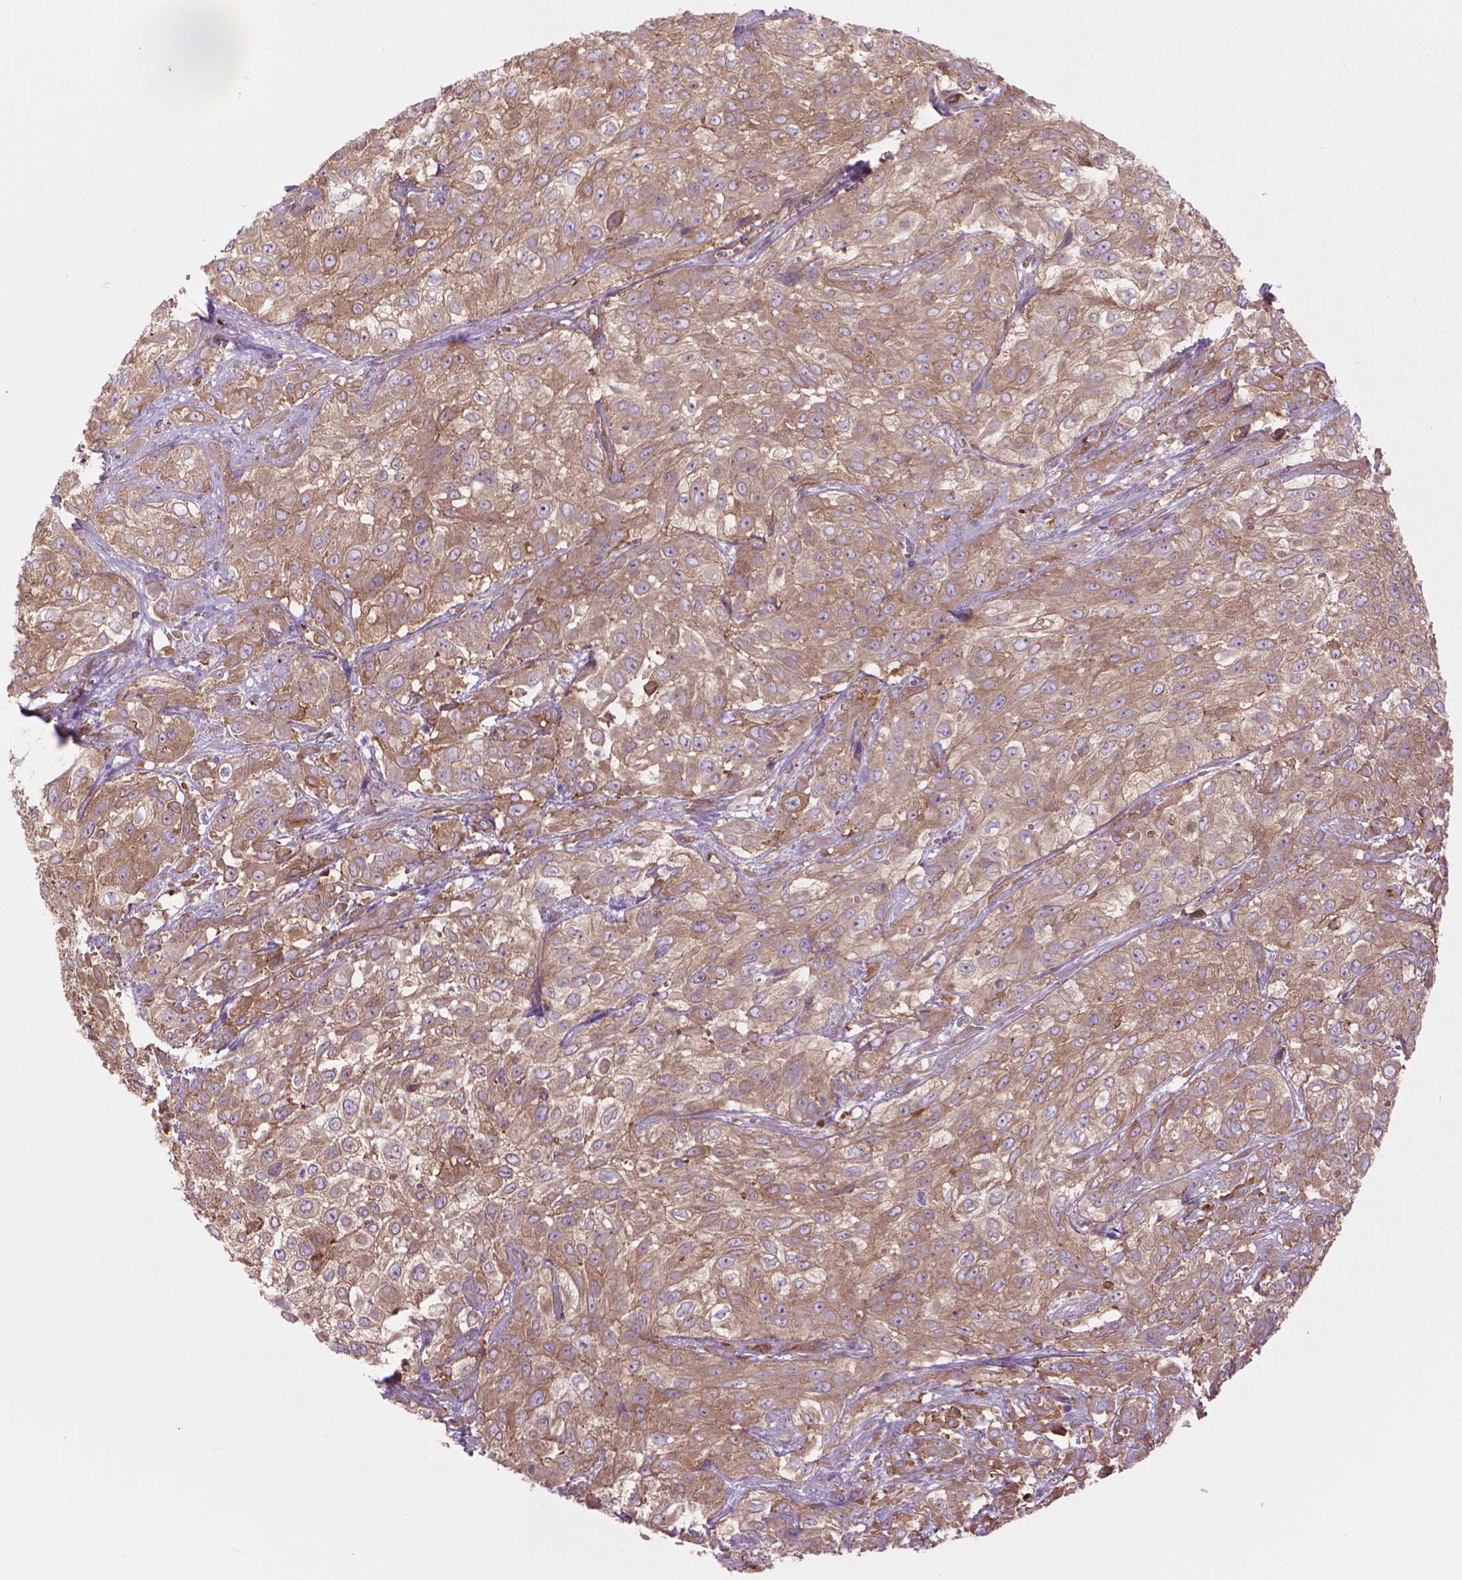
{"staining": {"intensity": "moderate", "quantity": ">75%", "location": "cytoplasmic/membranous"}, "tissue": "urothelial cancer", "cell_type": "Tumor cells", "image_type": "cancer", "snomed": [{"axis": "morphology", "description": "Urothelial carcinoma, High grade"}, {"axis": "topography", "description": "Urinary bladder"}], "caption": "DAB immunohistochemical staining of human urothelial cancer shows moderate cytoplasmic/membranous protein positivity in approximately >75% of tumor cells.", "gene": "CORO1B", "patient": {"sex": "male", "age": 57}}